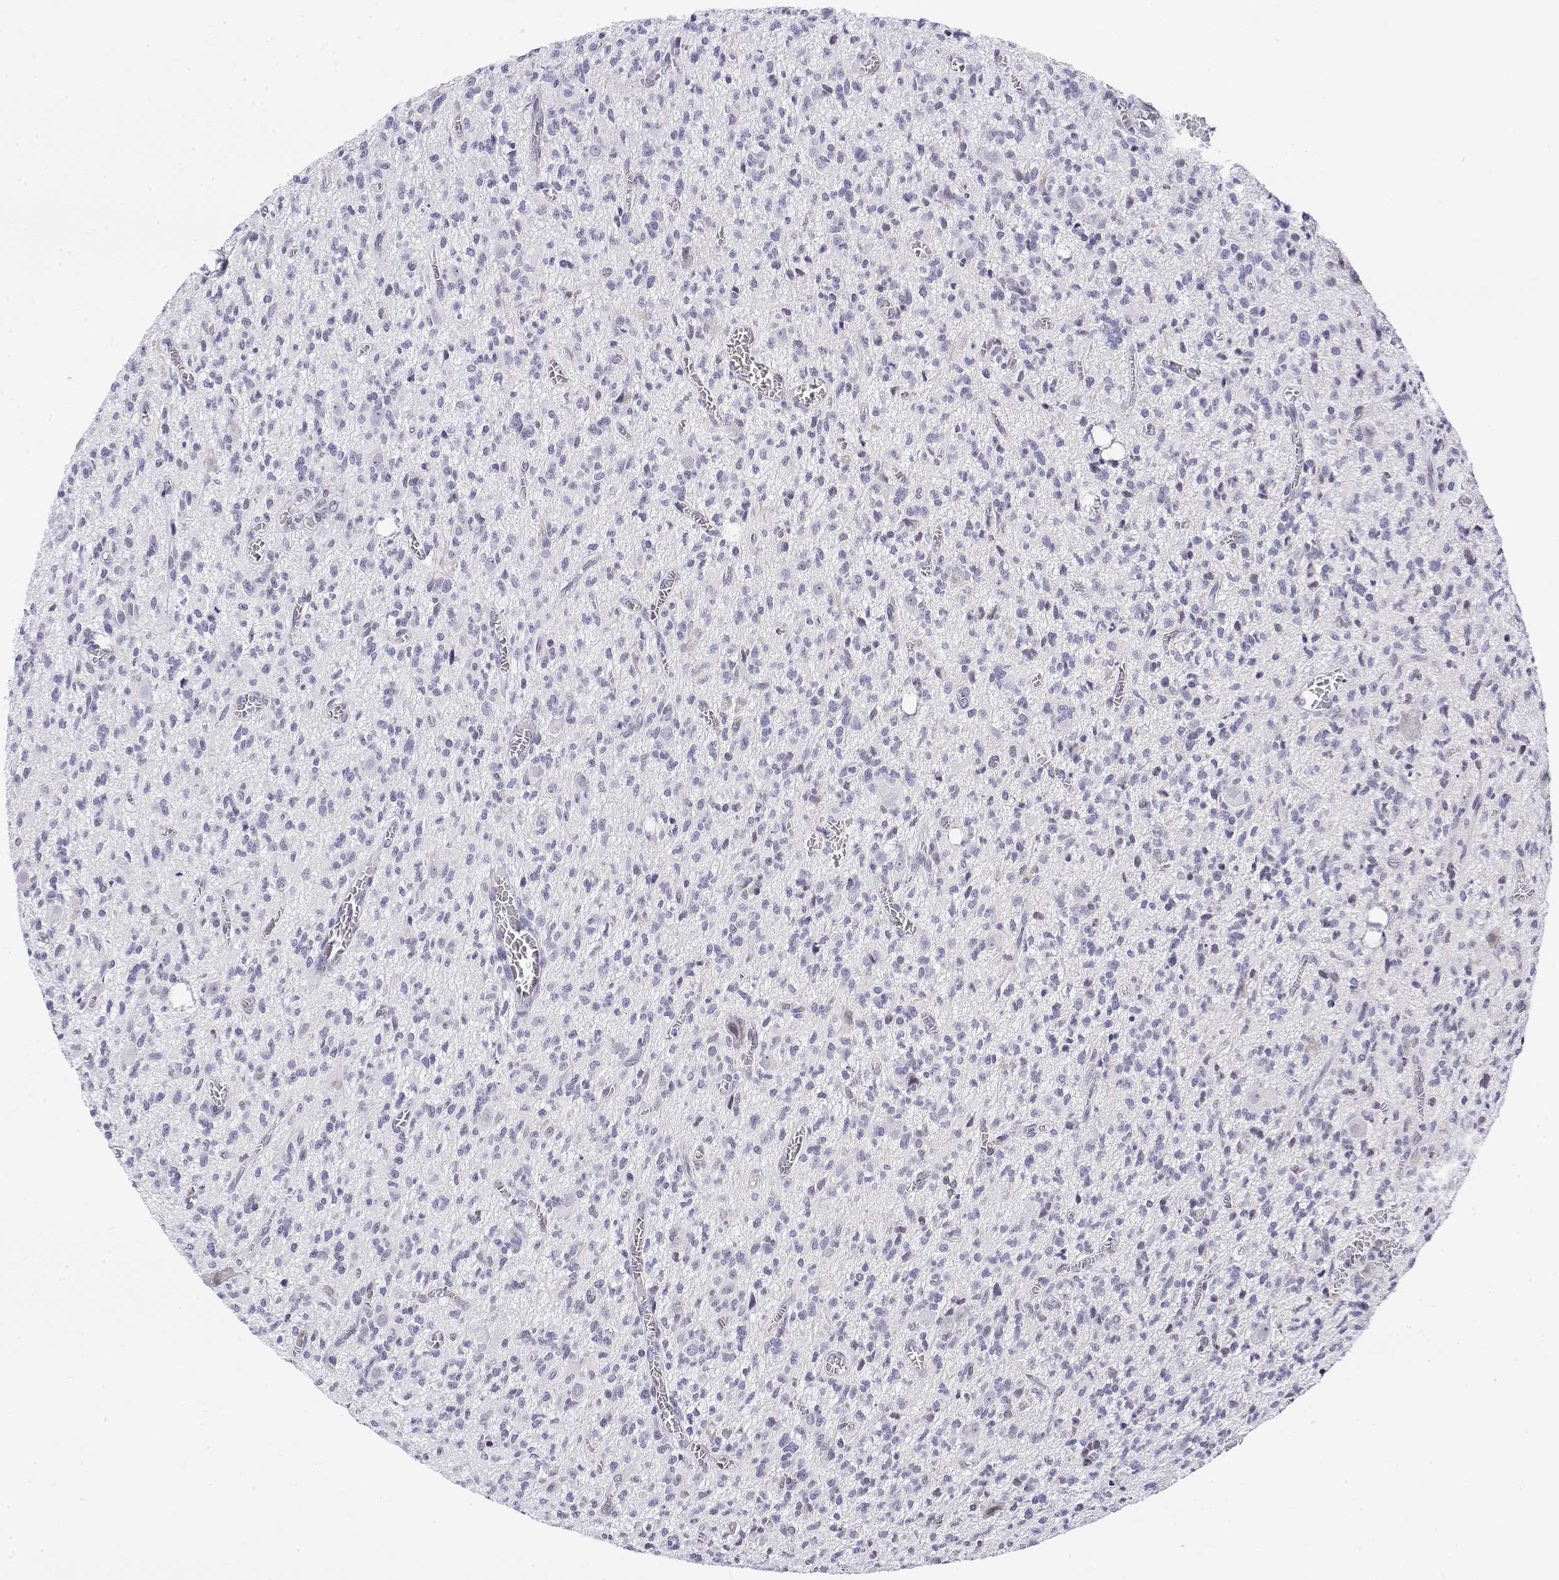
{"staining": {"intensity": "negative", "quantity": "none", "location": "none"}, "tissue": "glioma", "cell_type": "Tumor cells", "image_type": "cancer", "snomed": [{"axis": "morphology", "description": "Glioma, malignant, Low grade"}, {"axis": "topography", "description": "Brain"}], "caption": "The micrograph reveals no significant positivity in tumor cells of low-grade glioma (malignant).", "gene": "ZNF532", "patient": {"sex": "male", "age": 64}}